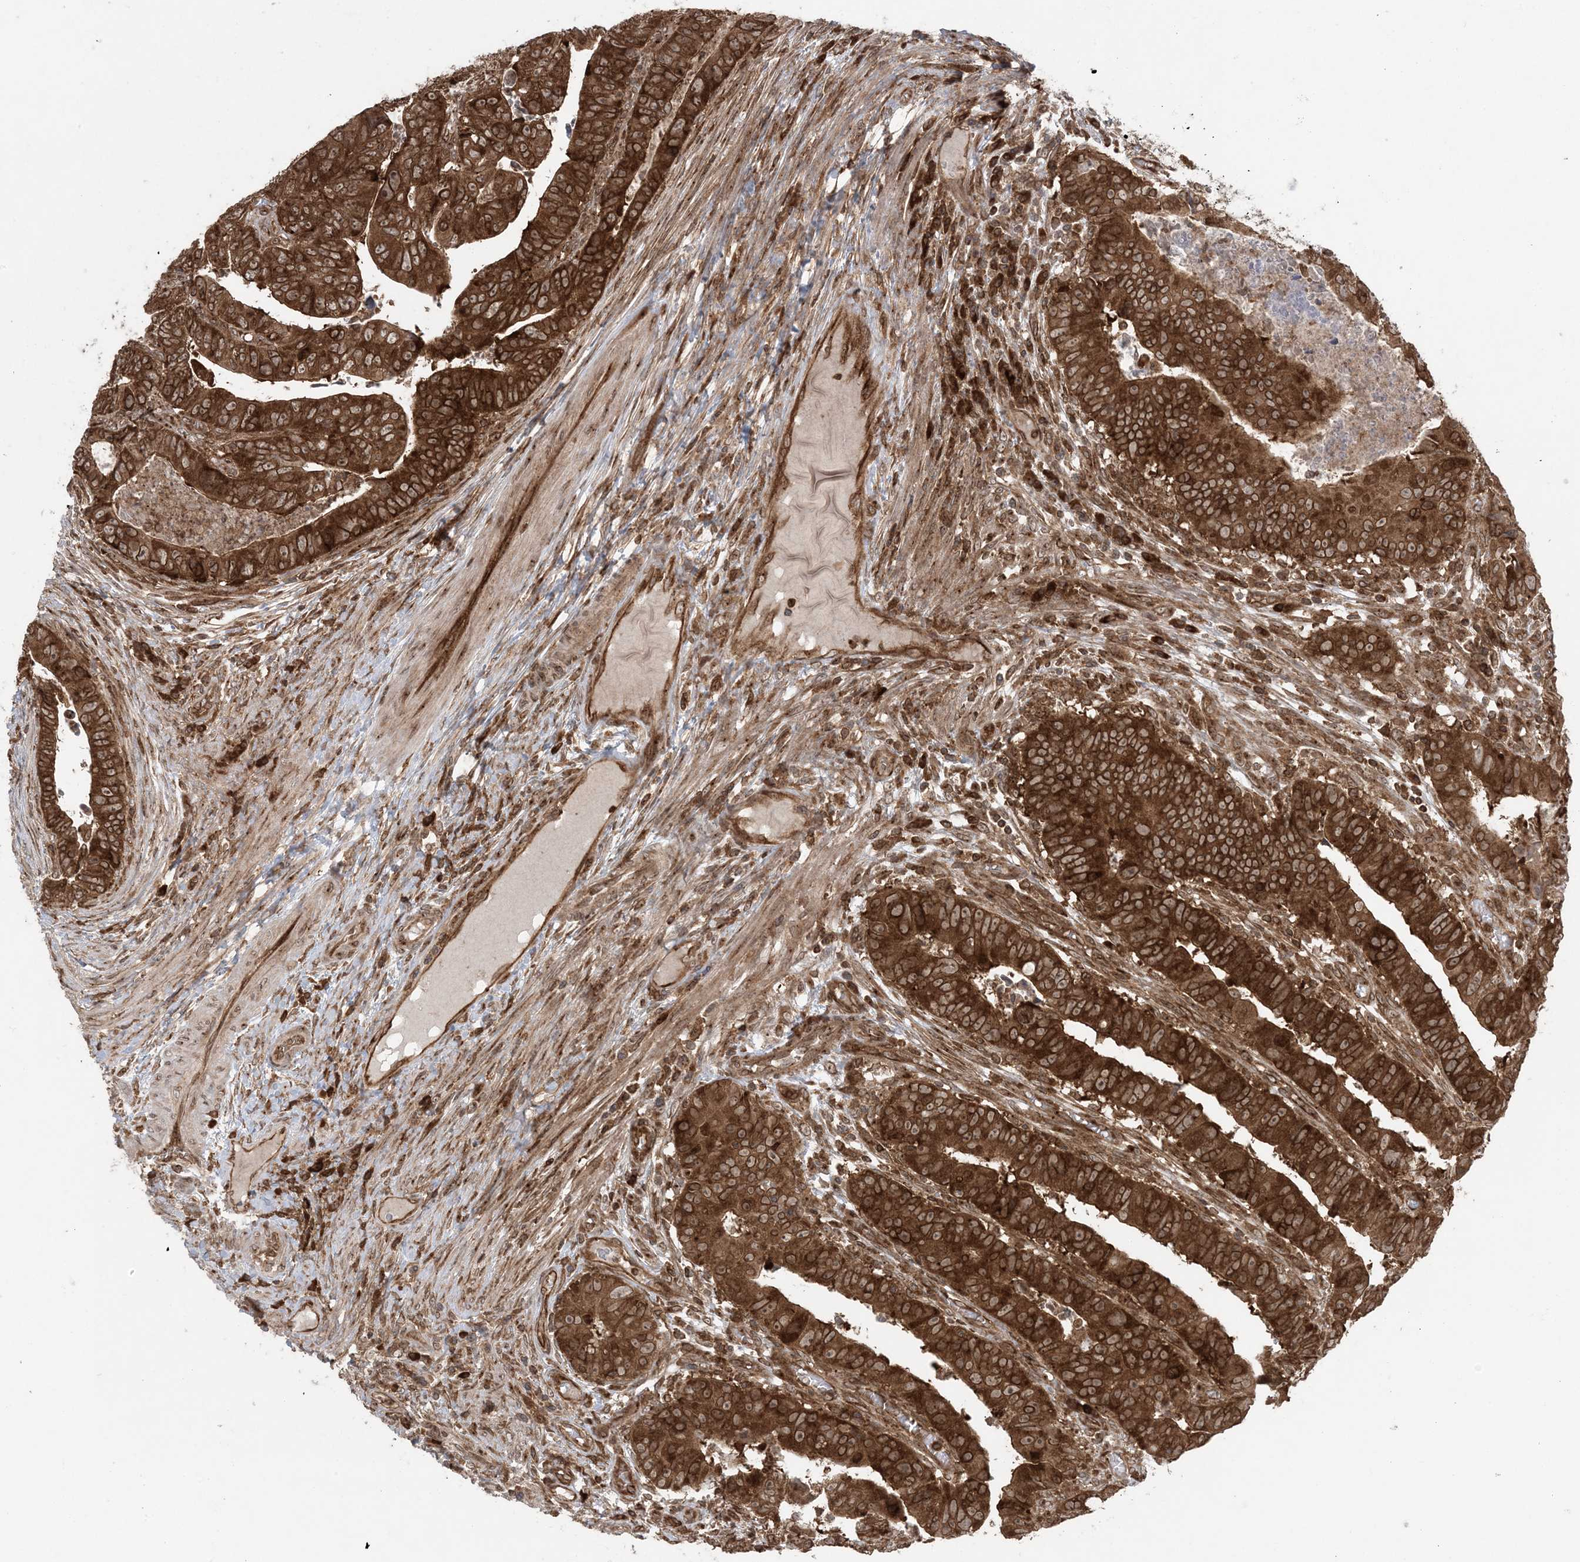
{"staining": {"intensity": "strong", "quantity": ">75%", "location": "cytoplasmic/membranous"}, "tissue": "colorectal cancer", "cell_type": "Tumor cells", "image_type": "cancer", "snomed": [{"axis": "morphology", "description": "Normal tissue, NOS"}, {"axis": "morphology", "description": "Adenocarcinoma, NOS"}, {"axis": "topography", "description": "Rectum"}], "caption": "Colorectal cancer was stained to show a protein in brown. There is high levels of strong cytoplasmic/membranous staining in about >75% of tumor cells.", "gene": "DDX19B", "patient": {"sex": "female", "age": 65}}